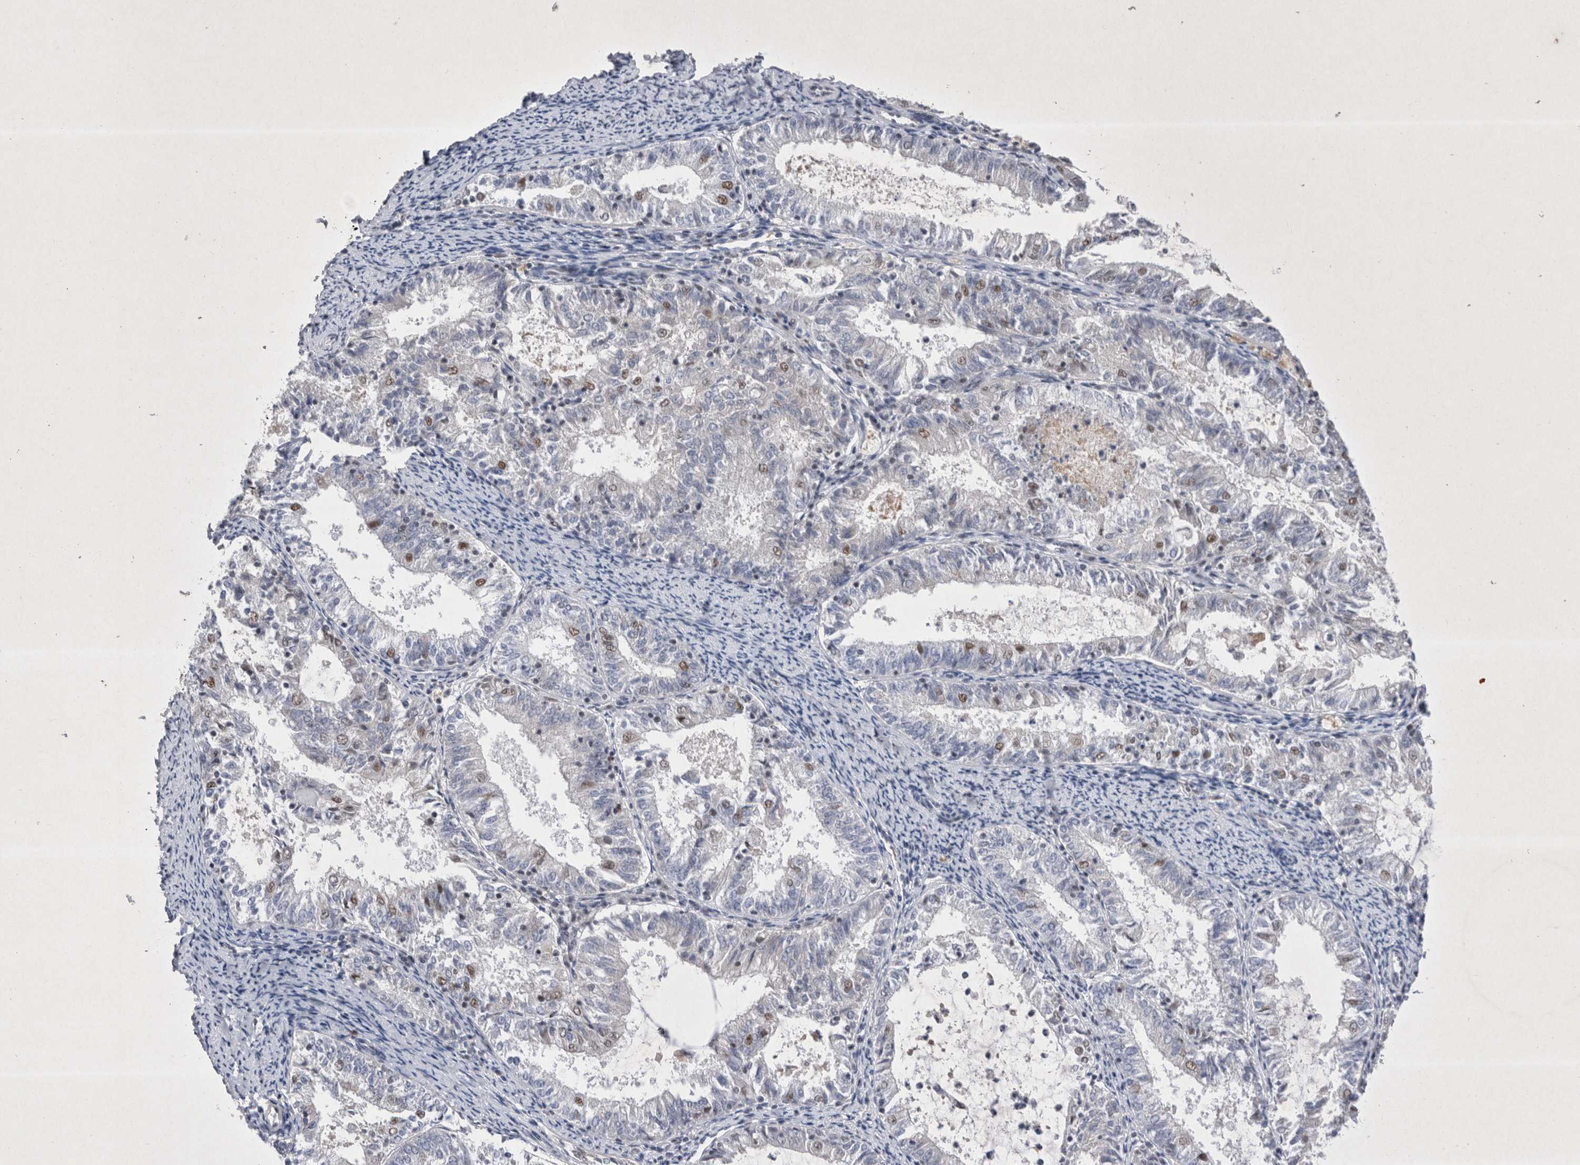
{"staining": {"intensity": "moderate", "quantity": "<25%", "location": "nuclear"}, "tissue": "endometrial cancer", "cell_type": "Tumor cells", "image_type": "cancer", "snomed": [{"axis": "morphology", "description": "Adenocarcinoma, NOS"}, {"axis": "topography", "description": "Endometrium"}], "caption": "Endometrial adenocarcinoma stained with immunohistochemistry shows moderate nuclear positivity in approximately <25% of tumor cells. The staining was performed using DAB (3,3'-diaminobenzidine) to visualize the protein expression in brown, while the nuclei were stained in blue with hematoxylin (Magnification: 20x).", "gene": "RBM6", "patient": {"sex": "female", "age": 57}}